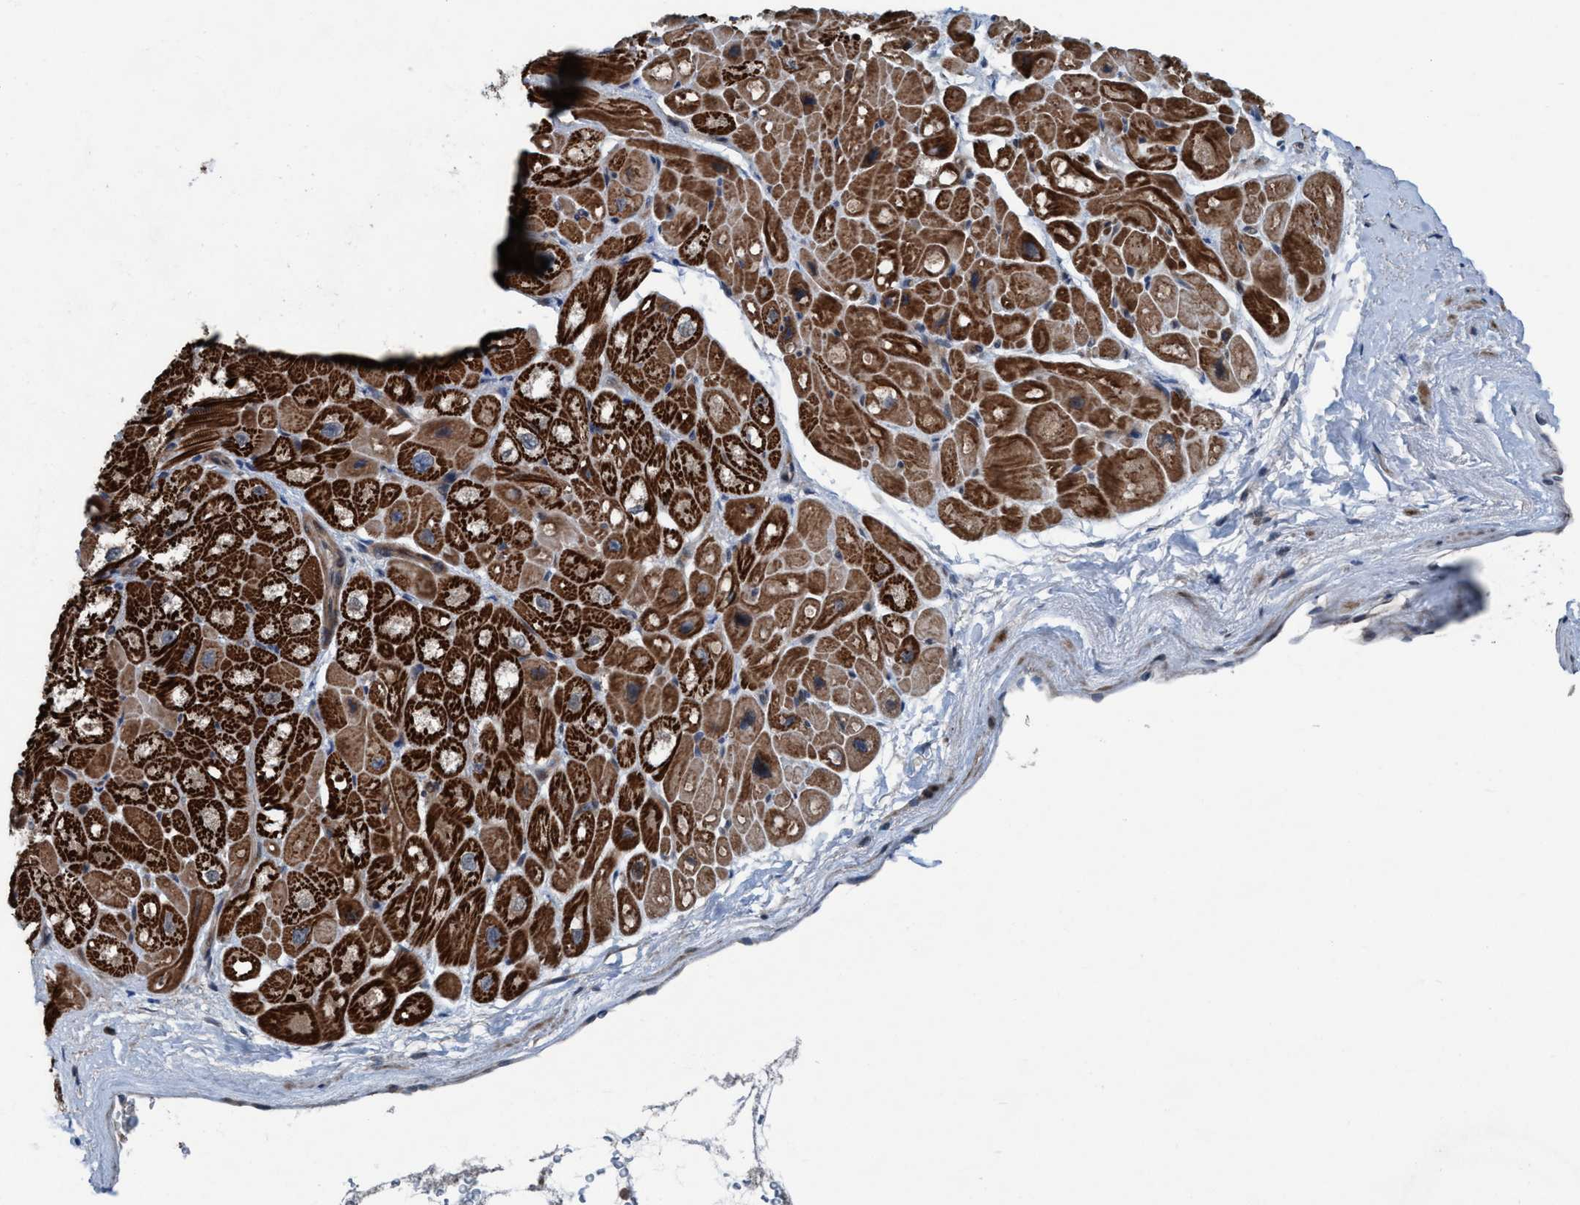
{"staining": {"intensity": "strong", "quantity": ">75%", "location": "cytoplasmic/membranous"}, "tissue": "heart muscle", "cell_type": "Cardiomyocytes", "image_type": "normal", "snomed": [{"axis": "morphology", "description": "Normal tissue, NOS"}, {"axis": "topography", "description": "Heart"}], "caption": "DAB (3,3'-diaminobenzidine) immunohistochemical staining of normal heart muscle shows strong cytoplasmic/membranous protein staining in approximately >75% of cardiomyocytes.", "gene": "NISCH", "patient": {"sex": "male", "age": 49}}